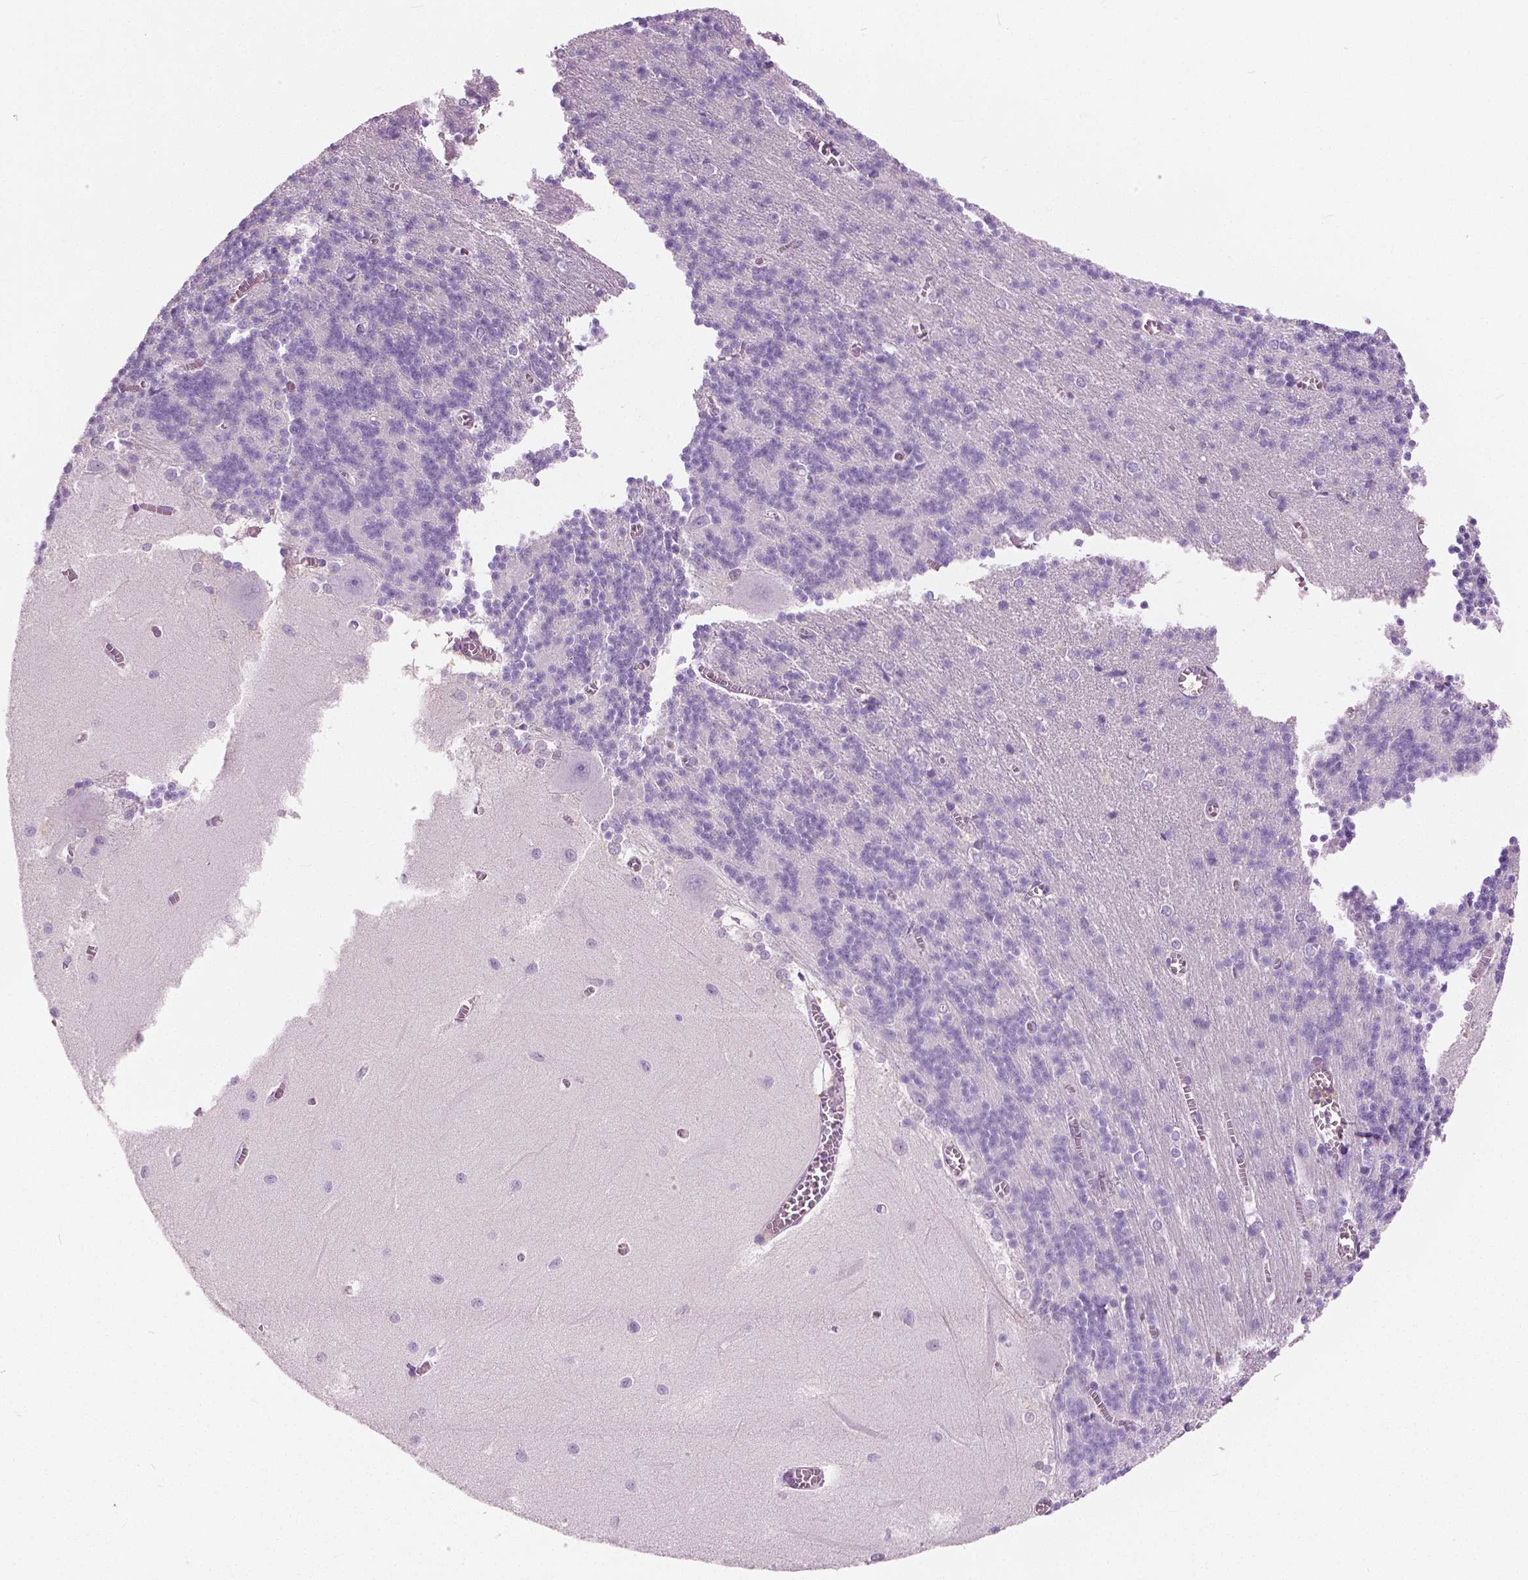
{"staining": {"intensity": "negative", "quantity": "none", "location": "none"}, "tissue": "cerebellum", "cell_type": "Cells in granular layer", "image_type": "normal", "snomed": [{"axis": "morphology", "description": "Normal tissue, NOS"}, {"axis": "topography", "description": "Cerebellum"}], "caption": "IHC histopathology image of unremarkable cerebellum: cerebellum stained with DAB shows no significant protein expression in cells in granular layer. Nuclei are stained in blue.", "gene": "GALM", "patient": {"sex": "male", "age": 37}}